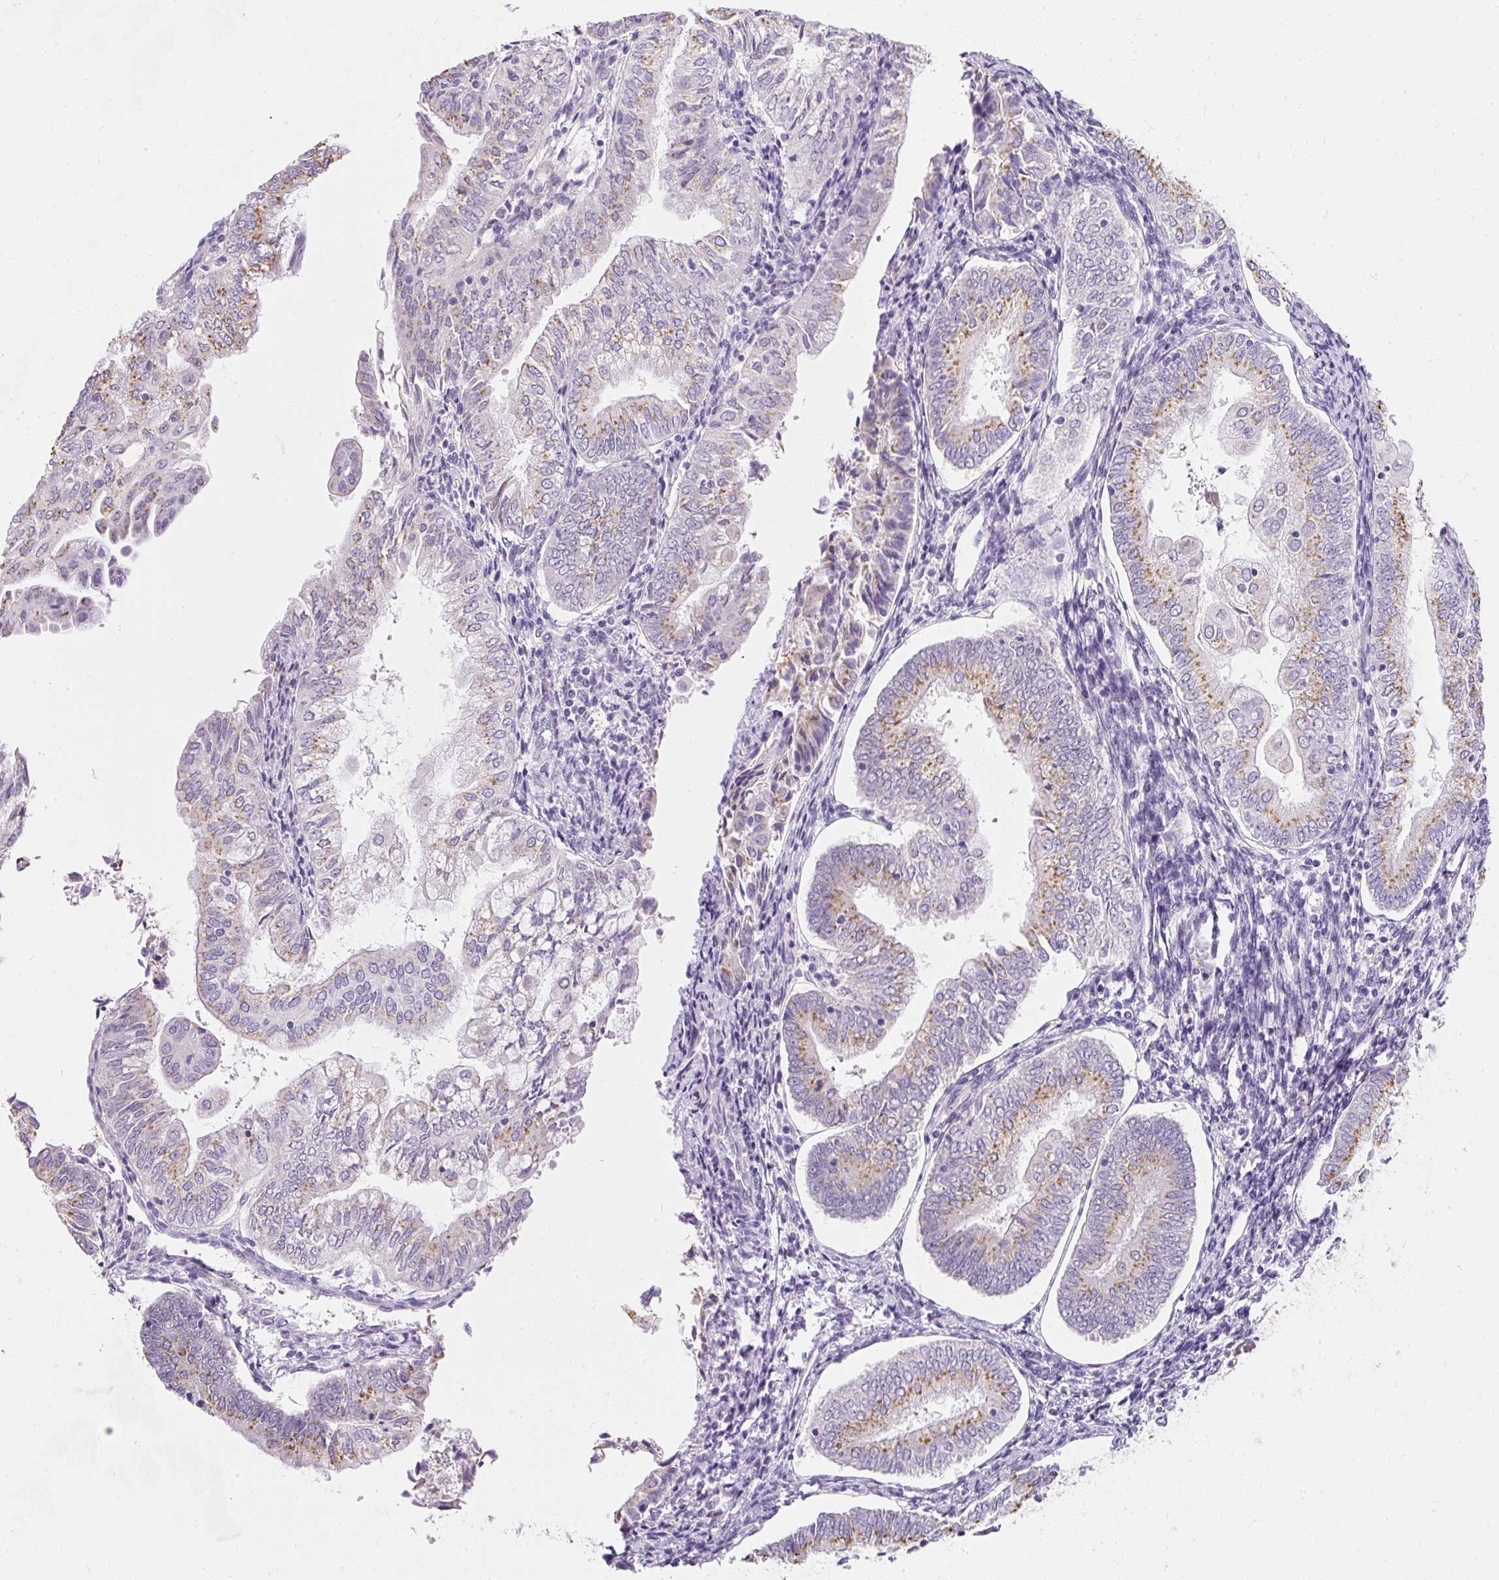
{"staining": {"intensity": "moderate", "quantity": "25%-75%", "location": "cytoplasmic/membranous"}, "tissue": "endometrial cancer", "cell_type": "Tumor cells", "image_type": "cancer", "snomed": [{"axis": "morphology", "description": "Adenocarcinoma, NOS"}, {"axis": "topography", "description": "Endometrium"}], "caption": "Endometrial cancer was stained to show a protein in brown. There is medium levels of moderate cytoplasmic/membranous staining in approximately 25%-75% of tumor cells.", "gene": "DTX4", "patient": {"sex": "female", "age": 55}}